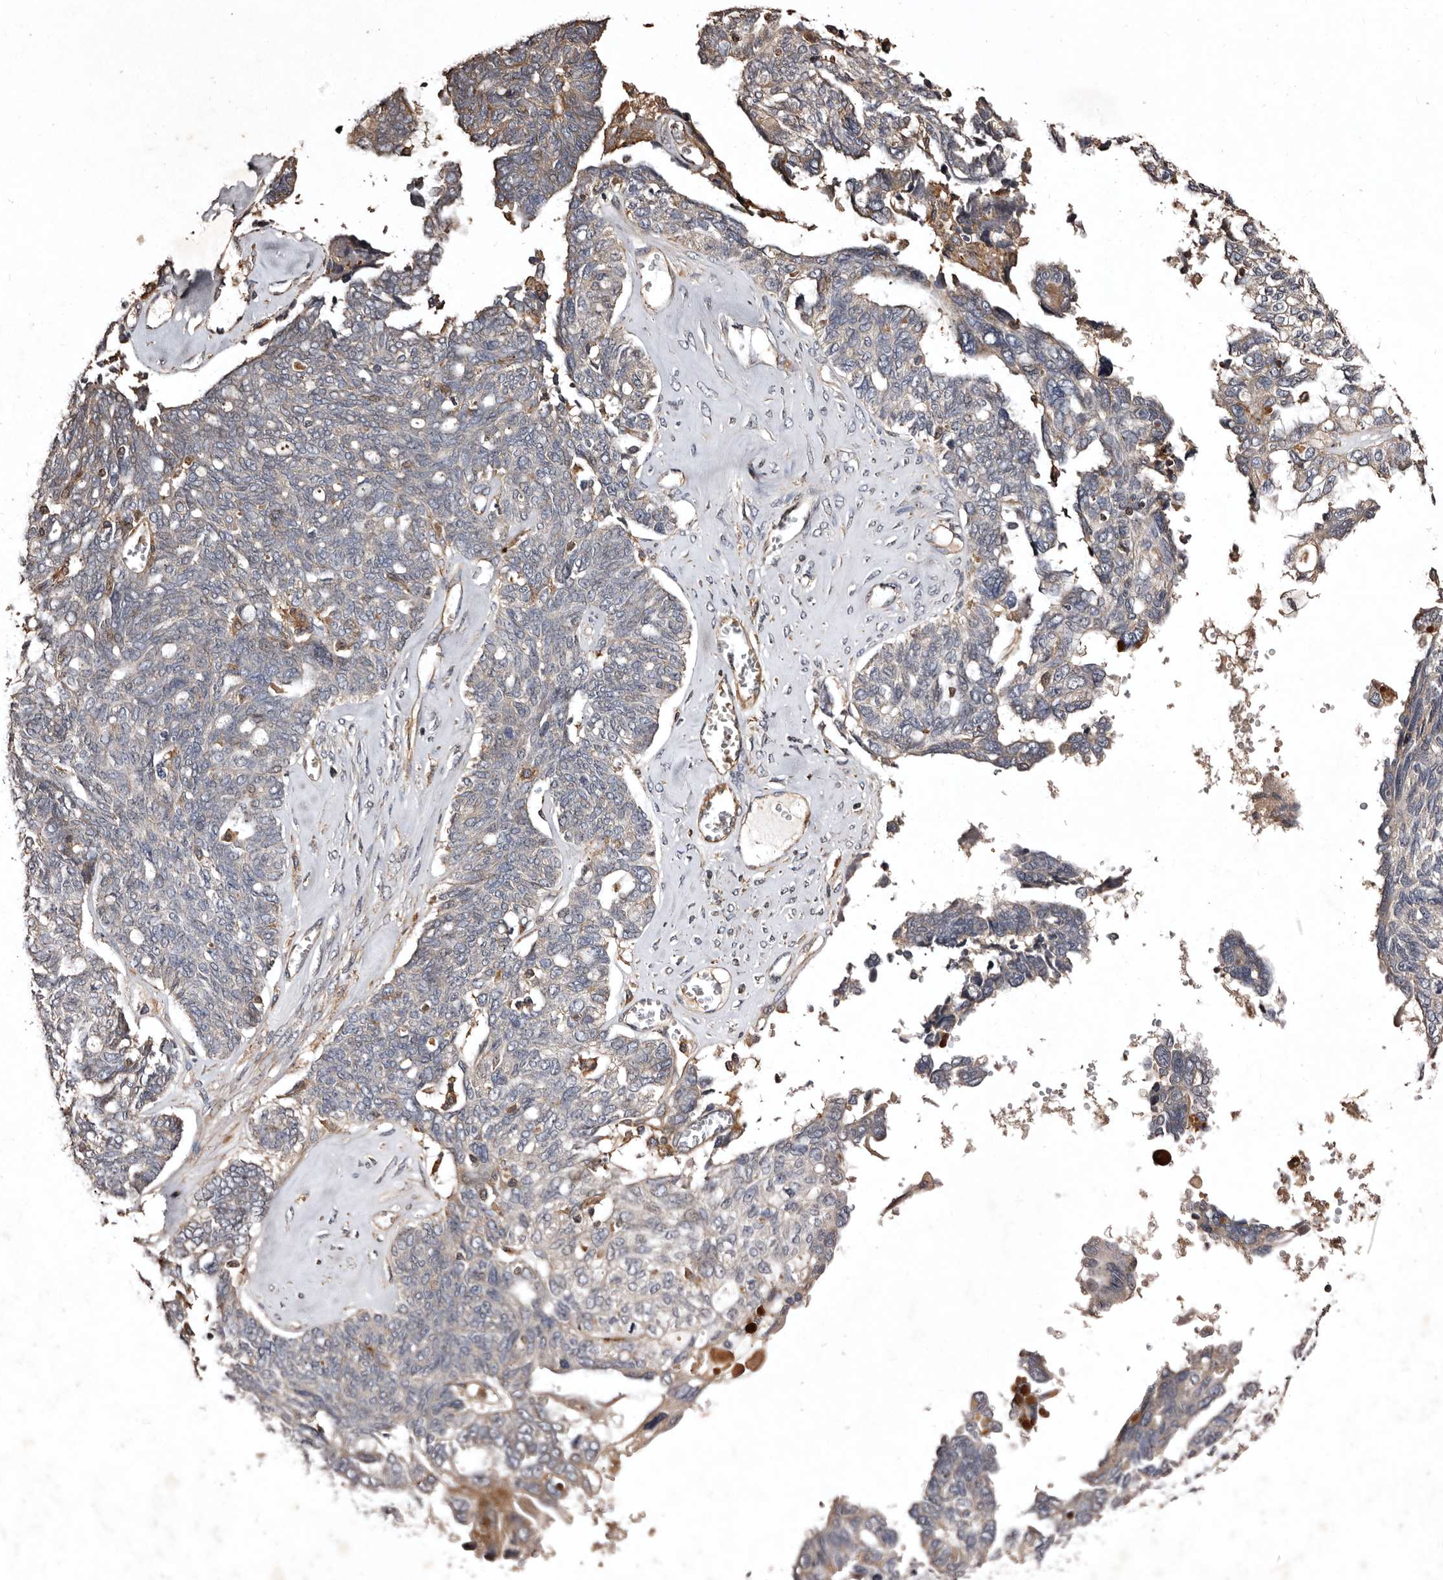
{"staining": {"intensity": "weak", "quantity": "<25%", "location": "cytoplasmic/membranous"}, "tissue": "ovarian cancer", "cell_type": "Tumor cells", "image_type": "cancer", "snomed": [{"axis": "morphology", "description": "Cystadenocarcinoma, serous, NOS"}, {"axis": "topography", "description": "Ovary"}], "caption": "Tumor cells are negative for protein expression in human ovarian cancer (serous cystadenocarcinoma).", "gene": "PRKD3", "patient": {"sex": "female", "age": 79}}